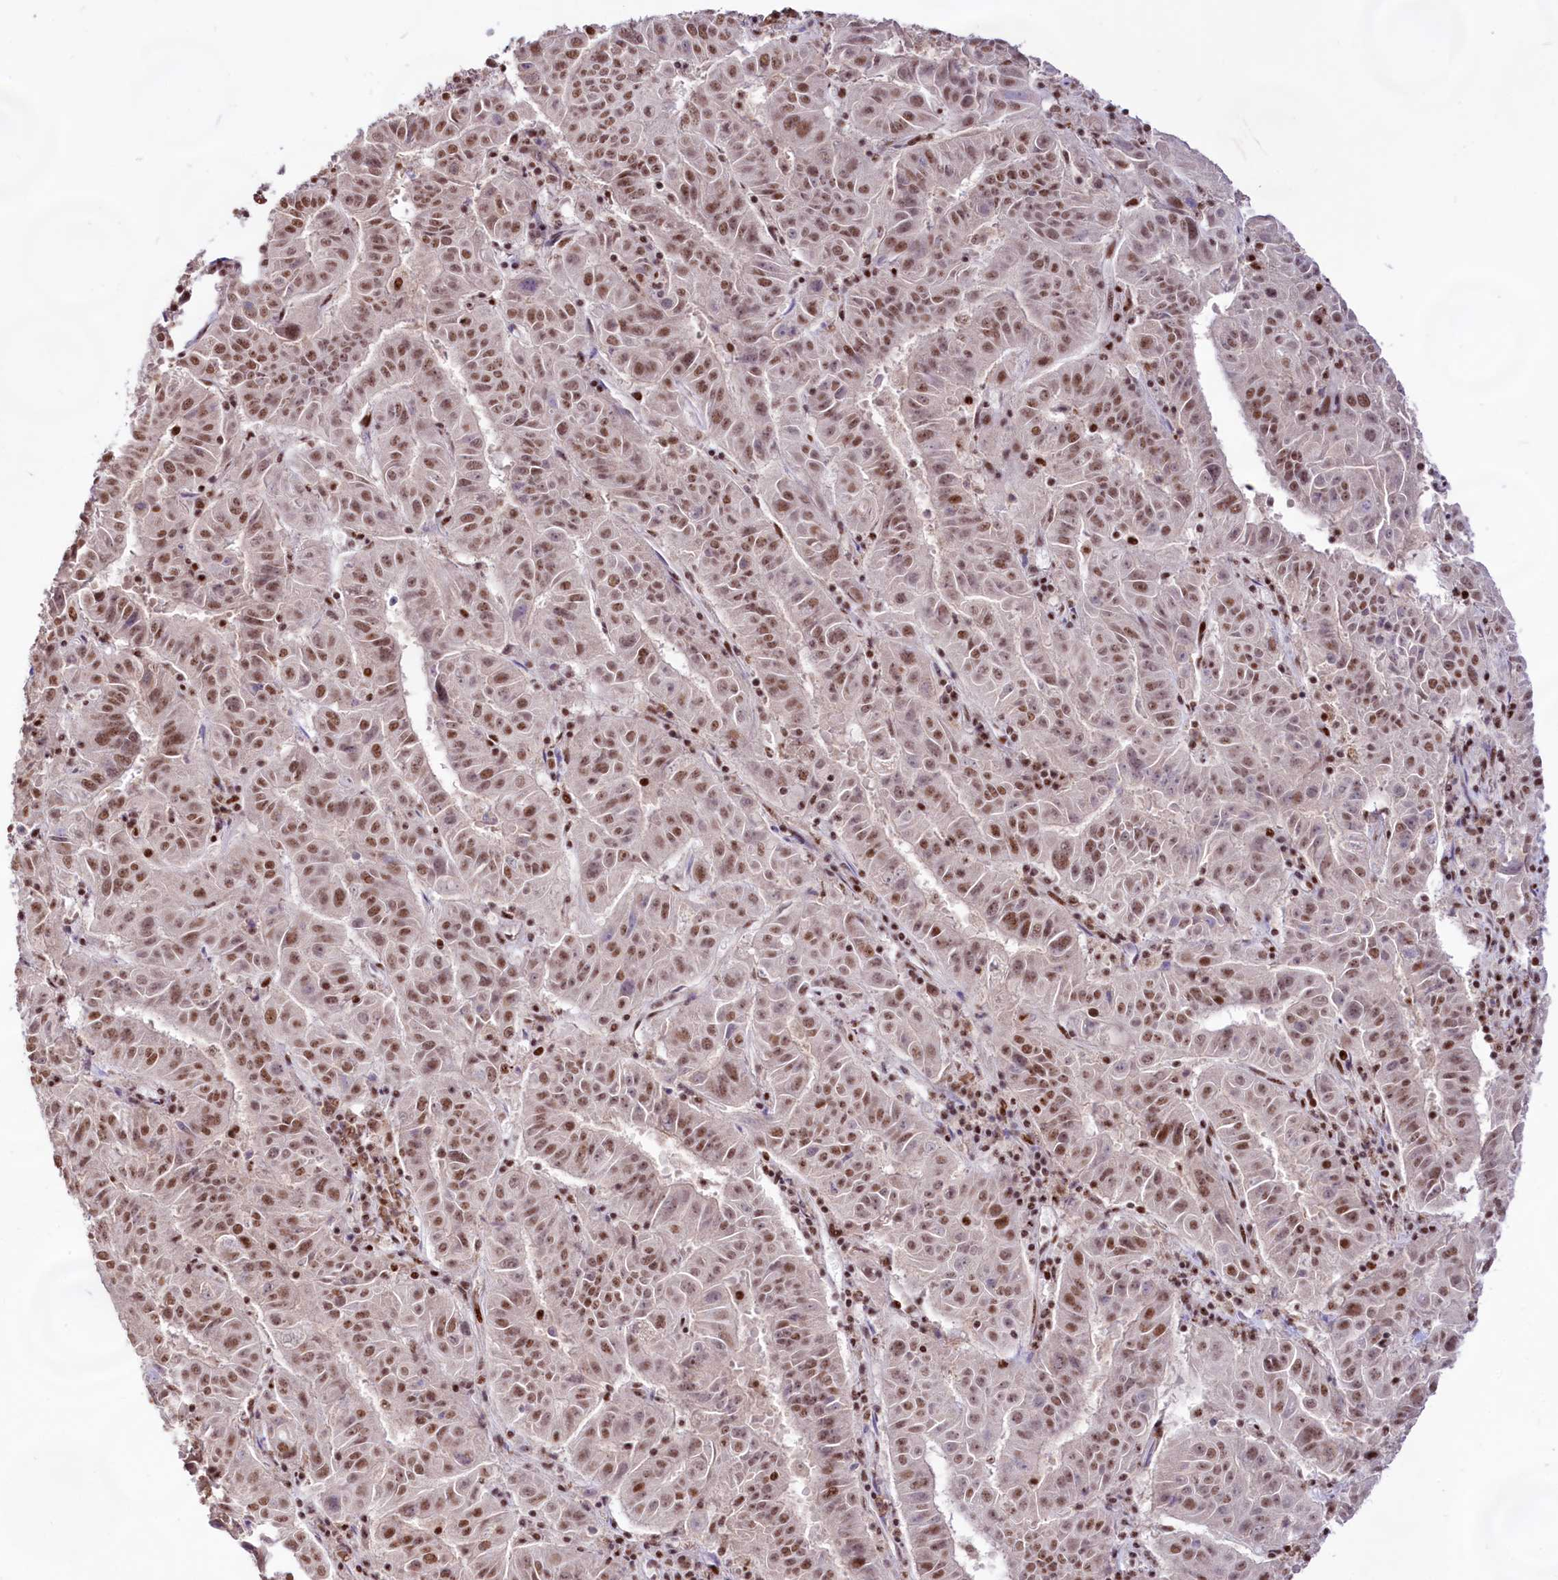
{"staining": {"intensity": "moderate", "quantity": ">75%", "location": "nuclear"}, "tissue": "pancreatic cancer", "cell_type": "Tumor cells", "image_type": "cancer", "snomed": [{"axis": "morphology", "description": "Adenocarcinoma, NOS"}, {"axis": "topography", "description": "Pancreas"}], "caption": "About >75% of tumor cells in pancreatic cancer display moderate nuclear protein staining as visualized by brown immunohistochemical staining.", "gene": "HIRA", "patient": {"sex": "male", "age": 63}}